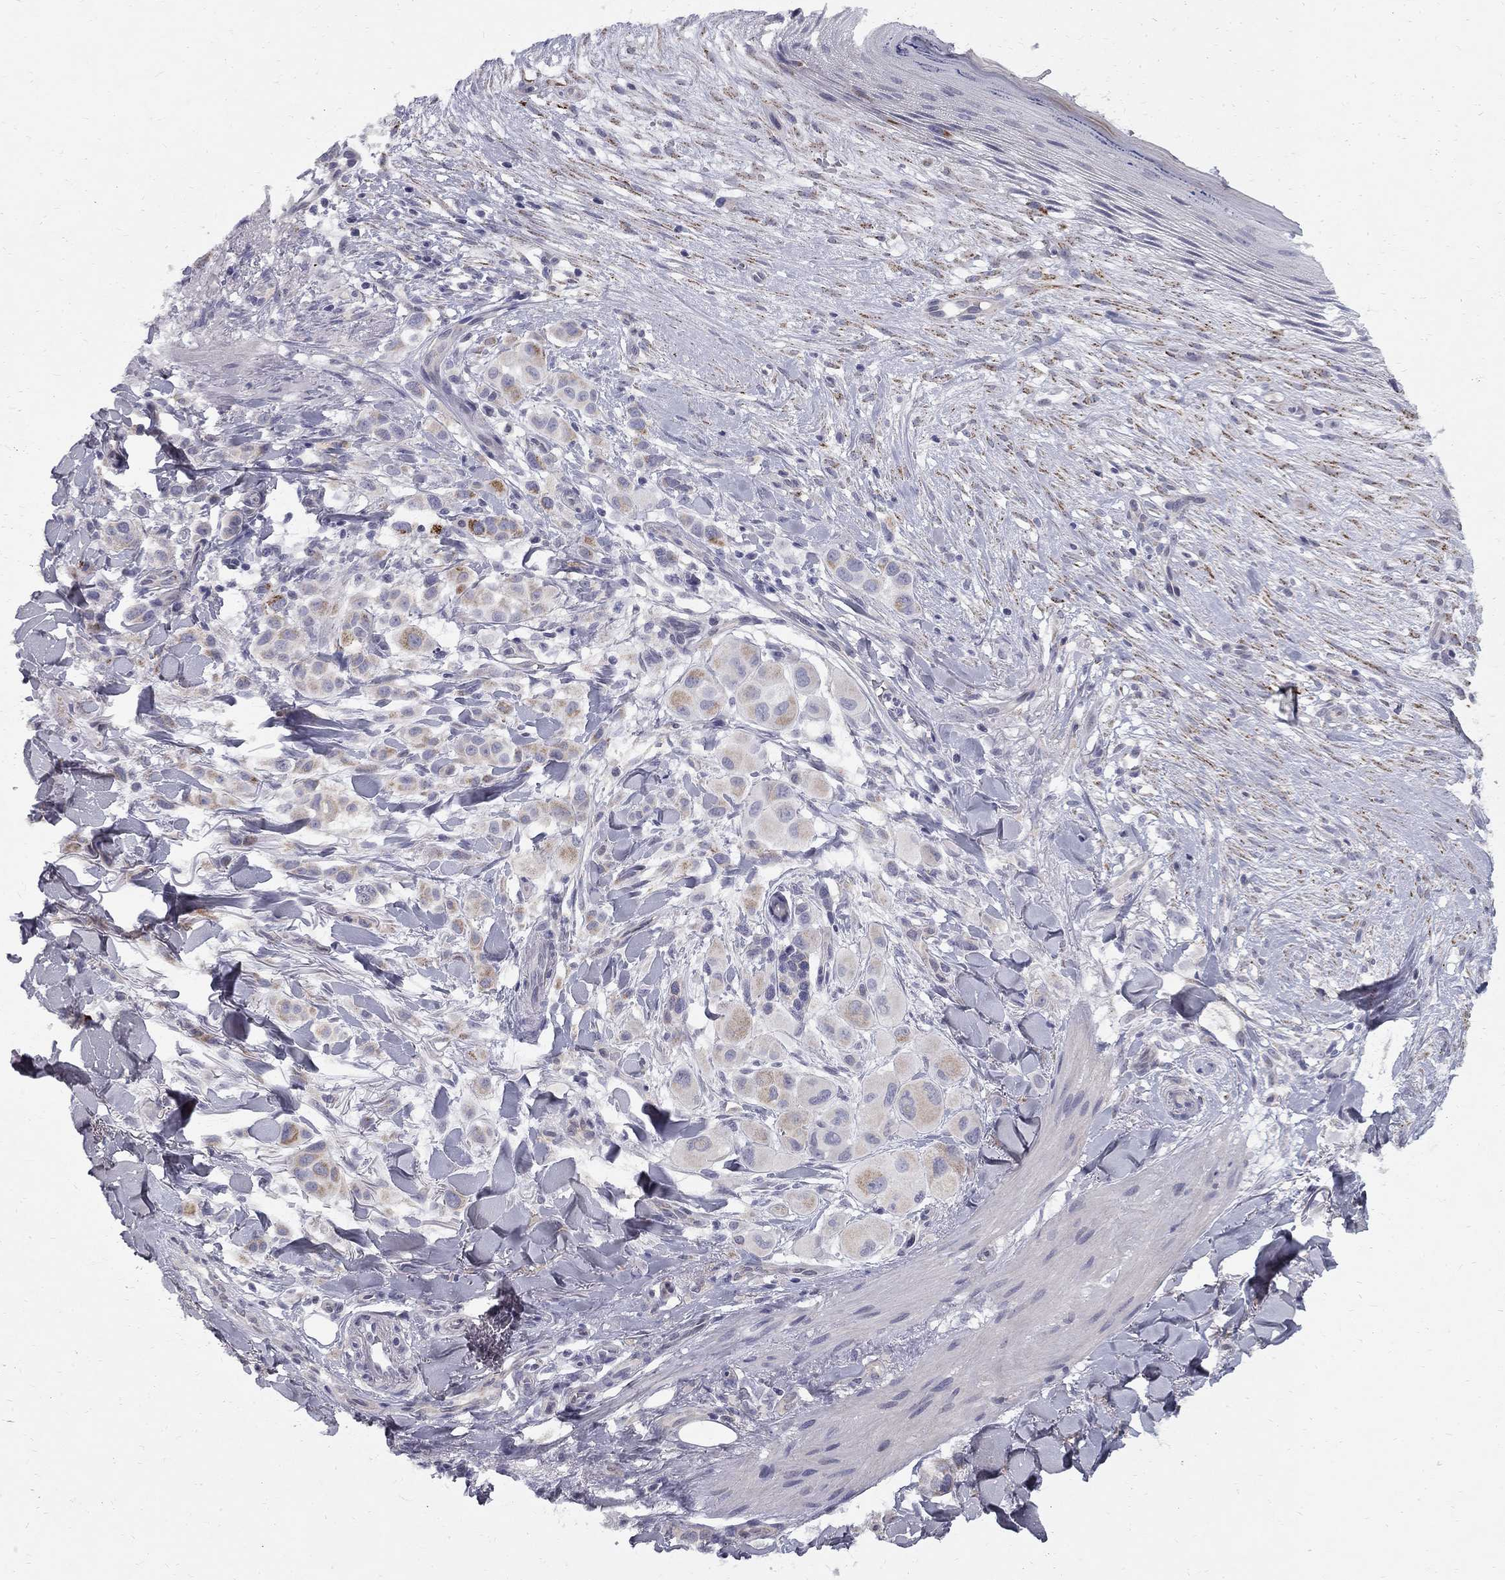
{"staining": {"intensity": "weak", "quantity": "<25%", "location": "cytoplasmic/membranous"}, "tissue": "melanoma", "cell_type": "Tumor cells", "image_type": "cancer", "snomed": [{"axis": "morphology", "description": "Malignant melanoma, NOS"}, {"axis": "topography", "description": "Skin"}], "caption": "The IHC histopathology image has no significant positivity in tumor cells of melanoma tissue.", "gene": "CLIC6", "patient": {"sex": "male", "age": 57}}